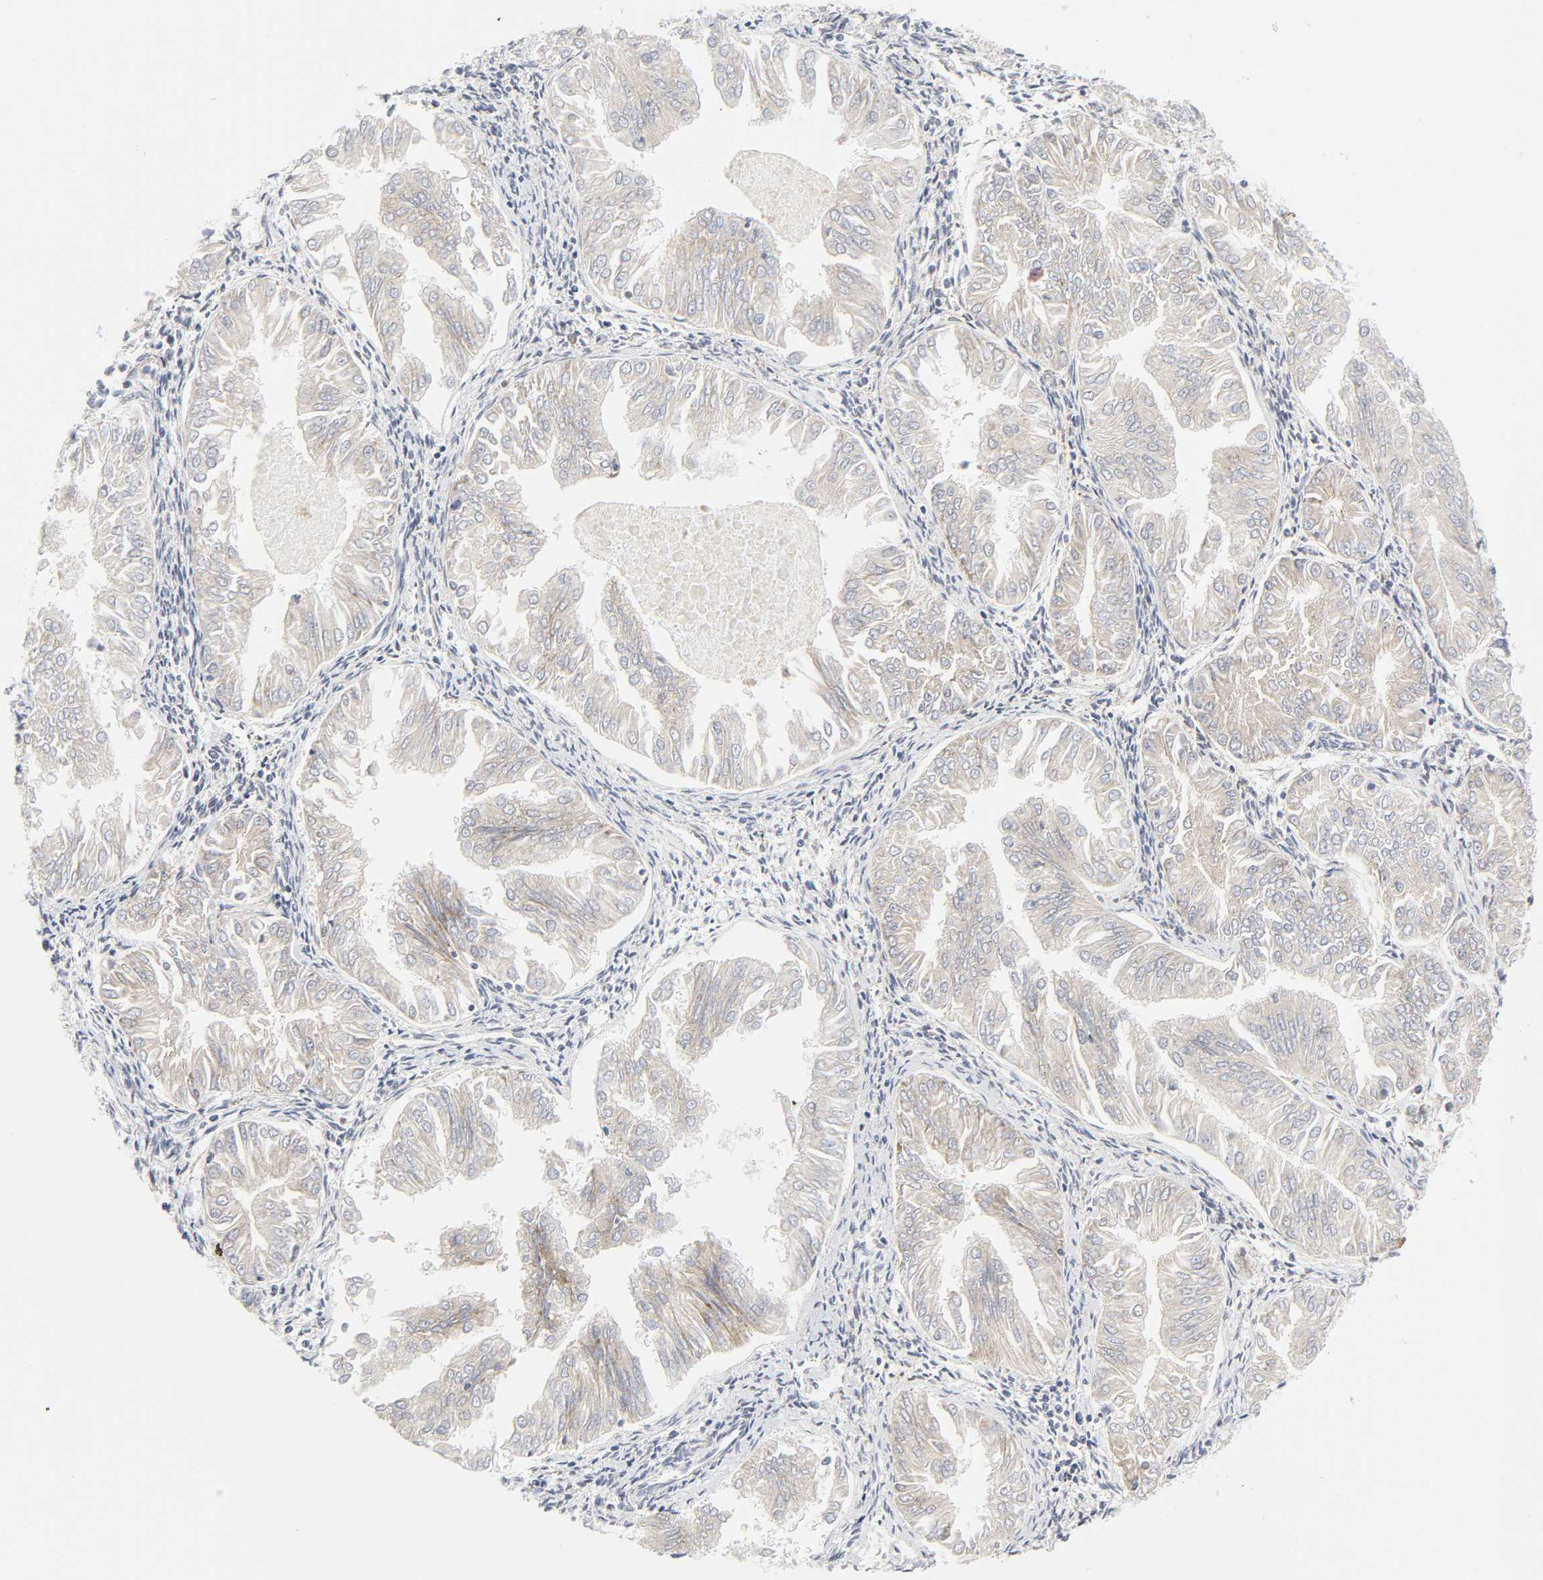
{"staining": {"intensity": "negative", "quantity": "none", "location": "none"}, "tissue": "endometrial cancer", "cell_type": "Tumor cells", "image_type": "cancer", "snomed": [{"axis": "morphology", "description": "Adenocarcinoma, NOS"}, {"axis": "topography", "description": "Endometrium"}], "caption": "Tumor cells show no significant staining in endometrial cancer.", "gene": "LRP6", "patient": {"sex": "female", "age": 53}}